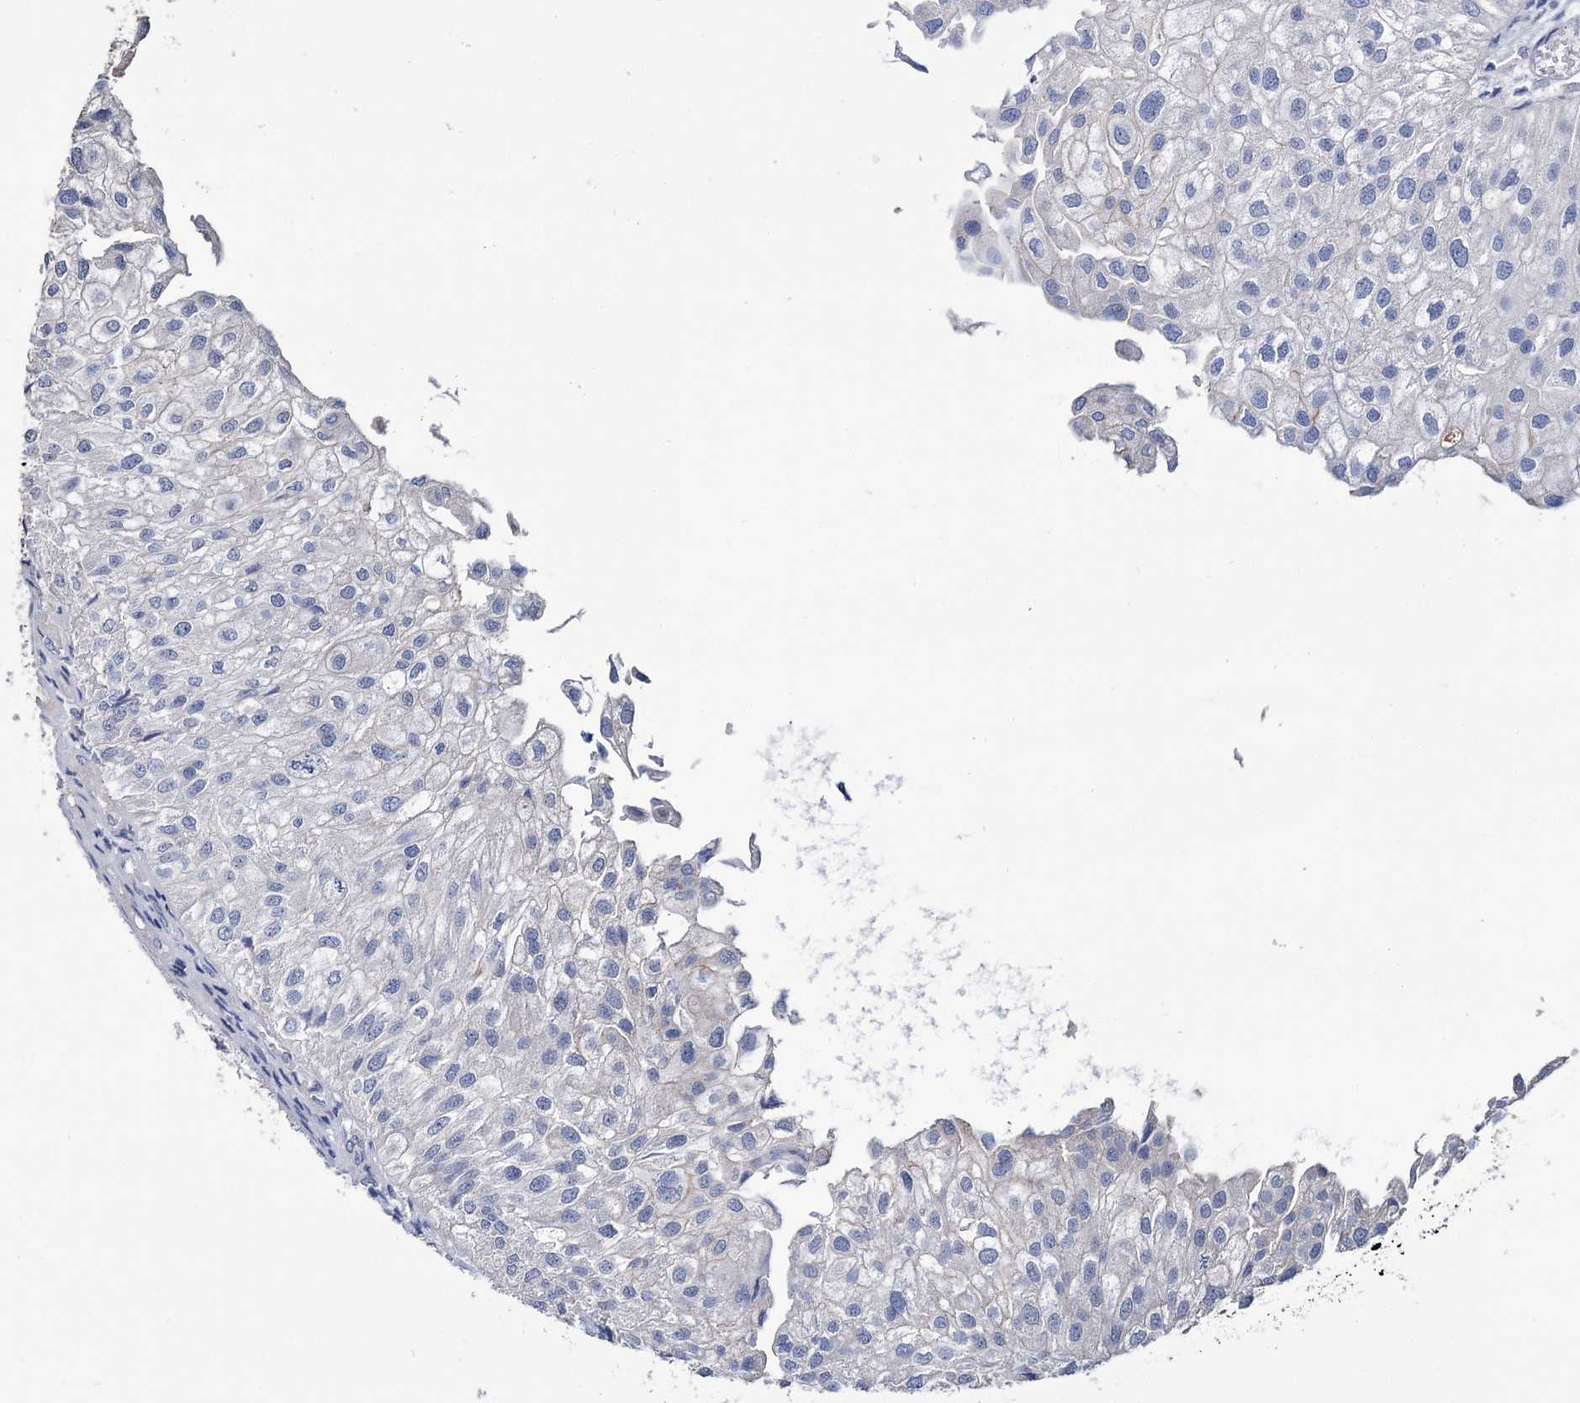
{"staining": {"intensity": "negative", "quantity": "none", "location": "none"}, "tissue": "urothelial cancer", "cell_type": "Tumor cells", "image_type": "cancer", "snomed": [{"axis": "morphology", "description": "Urothelial carcinoma, Low grade"}, {"axis": "topography", "description": "Urinary bladder"}], "caption": "This is an immunohistochemistry (IHC) image of urothelial cancer. There is no expression in tumor cells.", "gene": "EPB41L5", "patient": {"sex": "female", "age": 89}}